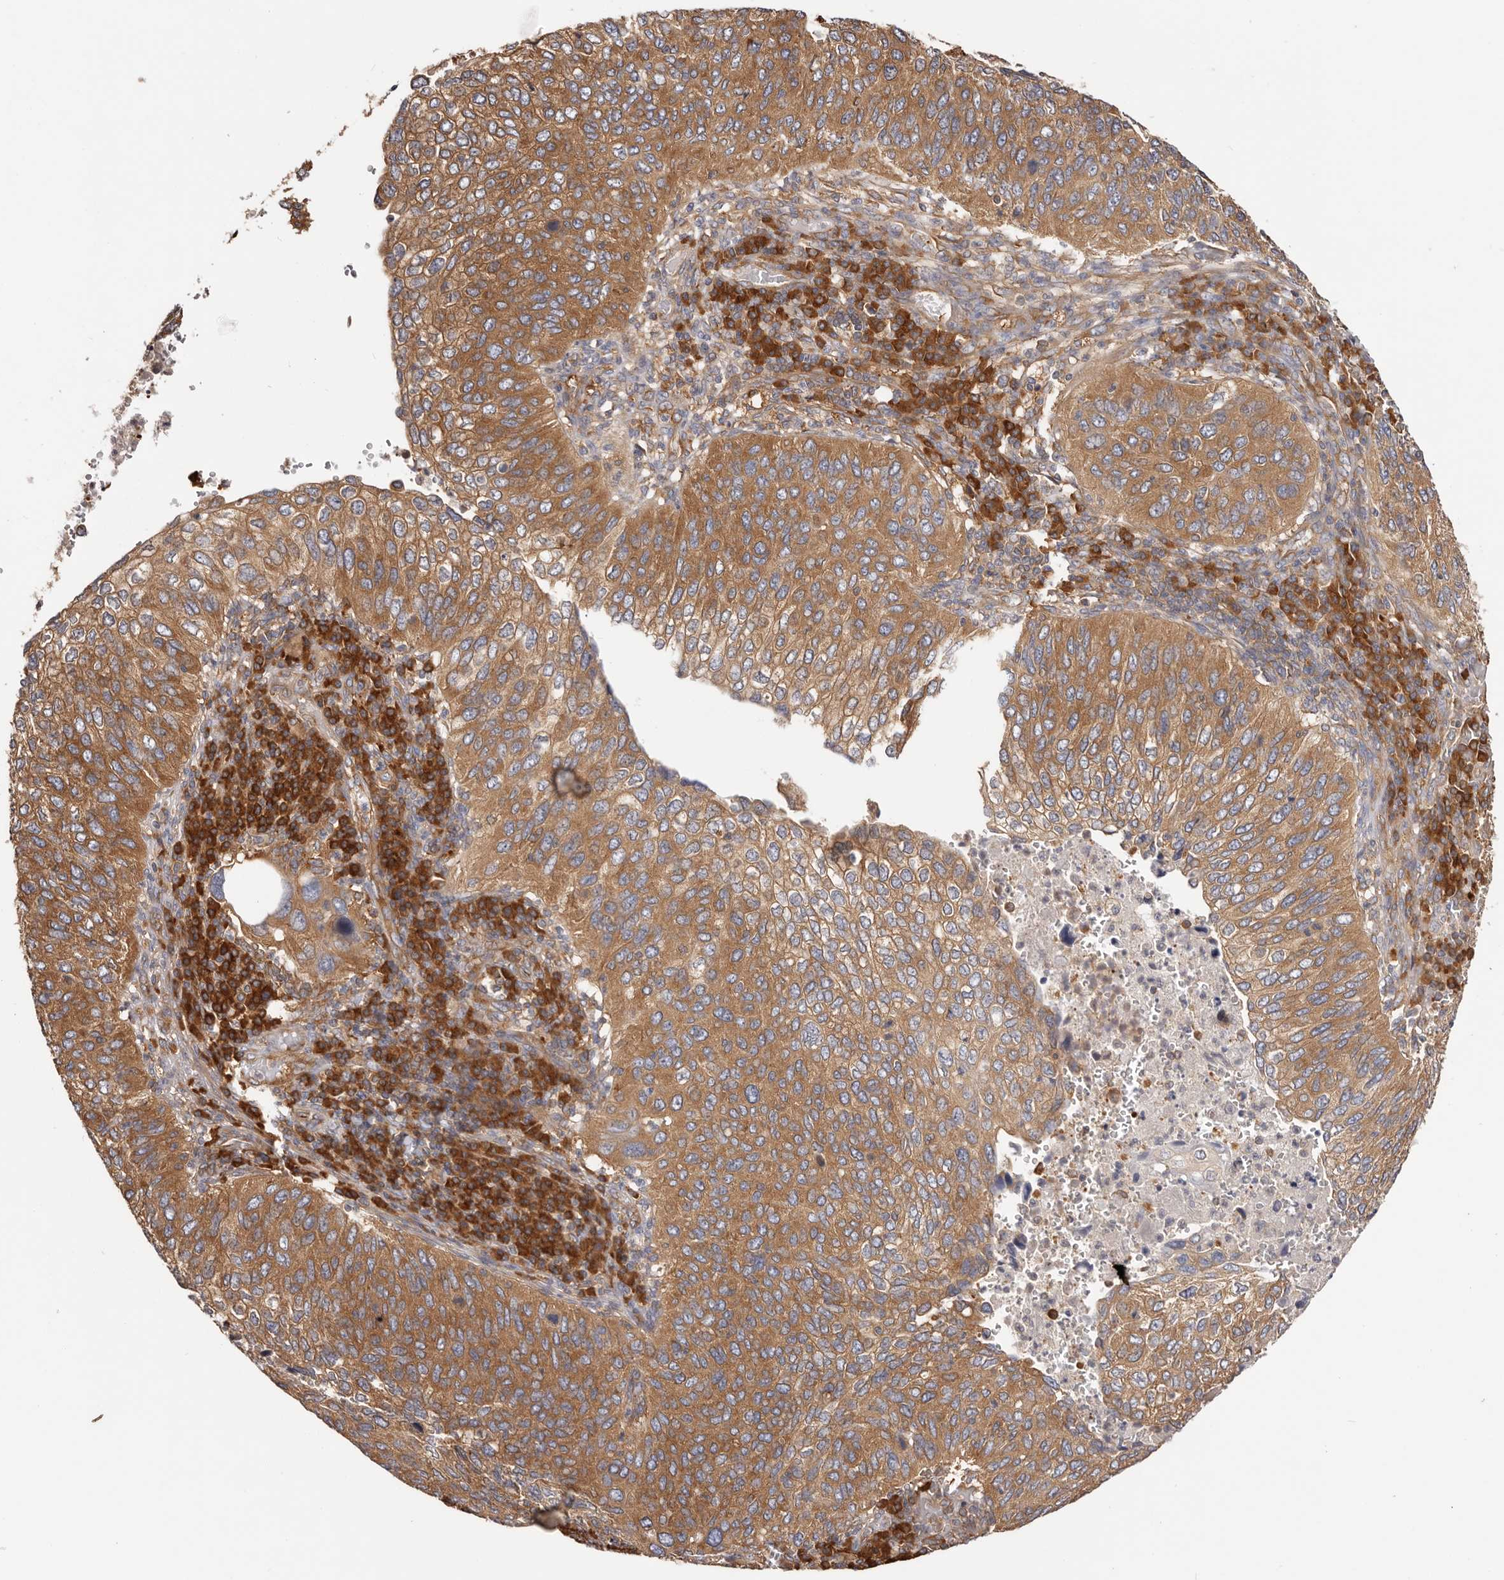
{"staining": {"intensity": "moderate", "quantity": ">75%", "location": "cytoplasmic/membranous"}, "tissue": "cervical cancer", "cell_type": "Tumor cells", "image_type": "cancer", "snomed": [{"axis": "morphology", "description": "Squamous cell carcinoma, NOS"}, {"axis": "topography", "description": "Cervix"}], "caption": "Protein analysis of squamous cell carcinoma (cervical) tissue displays moderate cytoplasmic/membranous positivity in approximately >75% of tumor cells.", "gene": "EPRS1", "patient": {"sex": "female", "age": 38}}